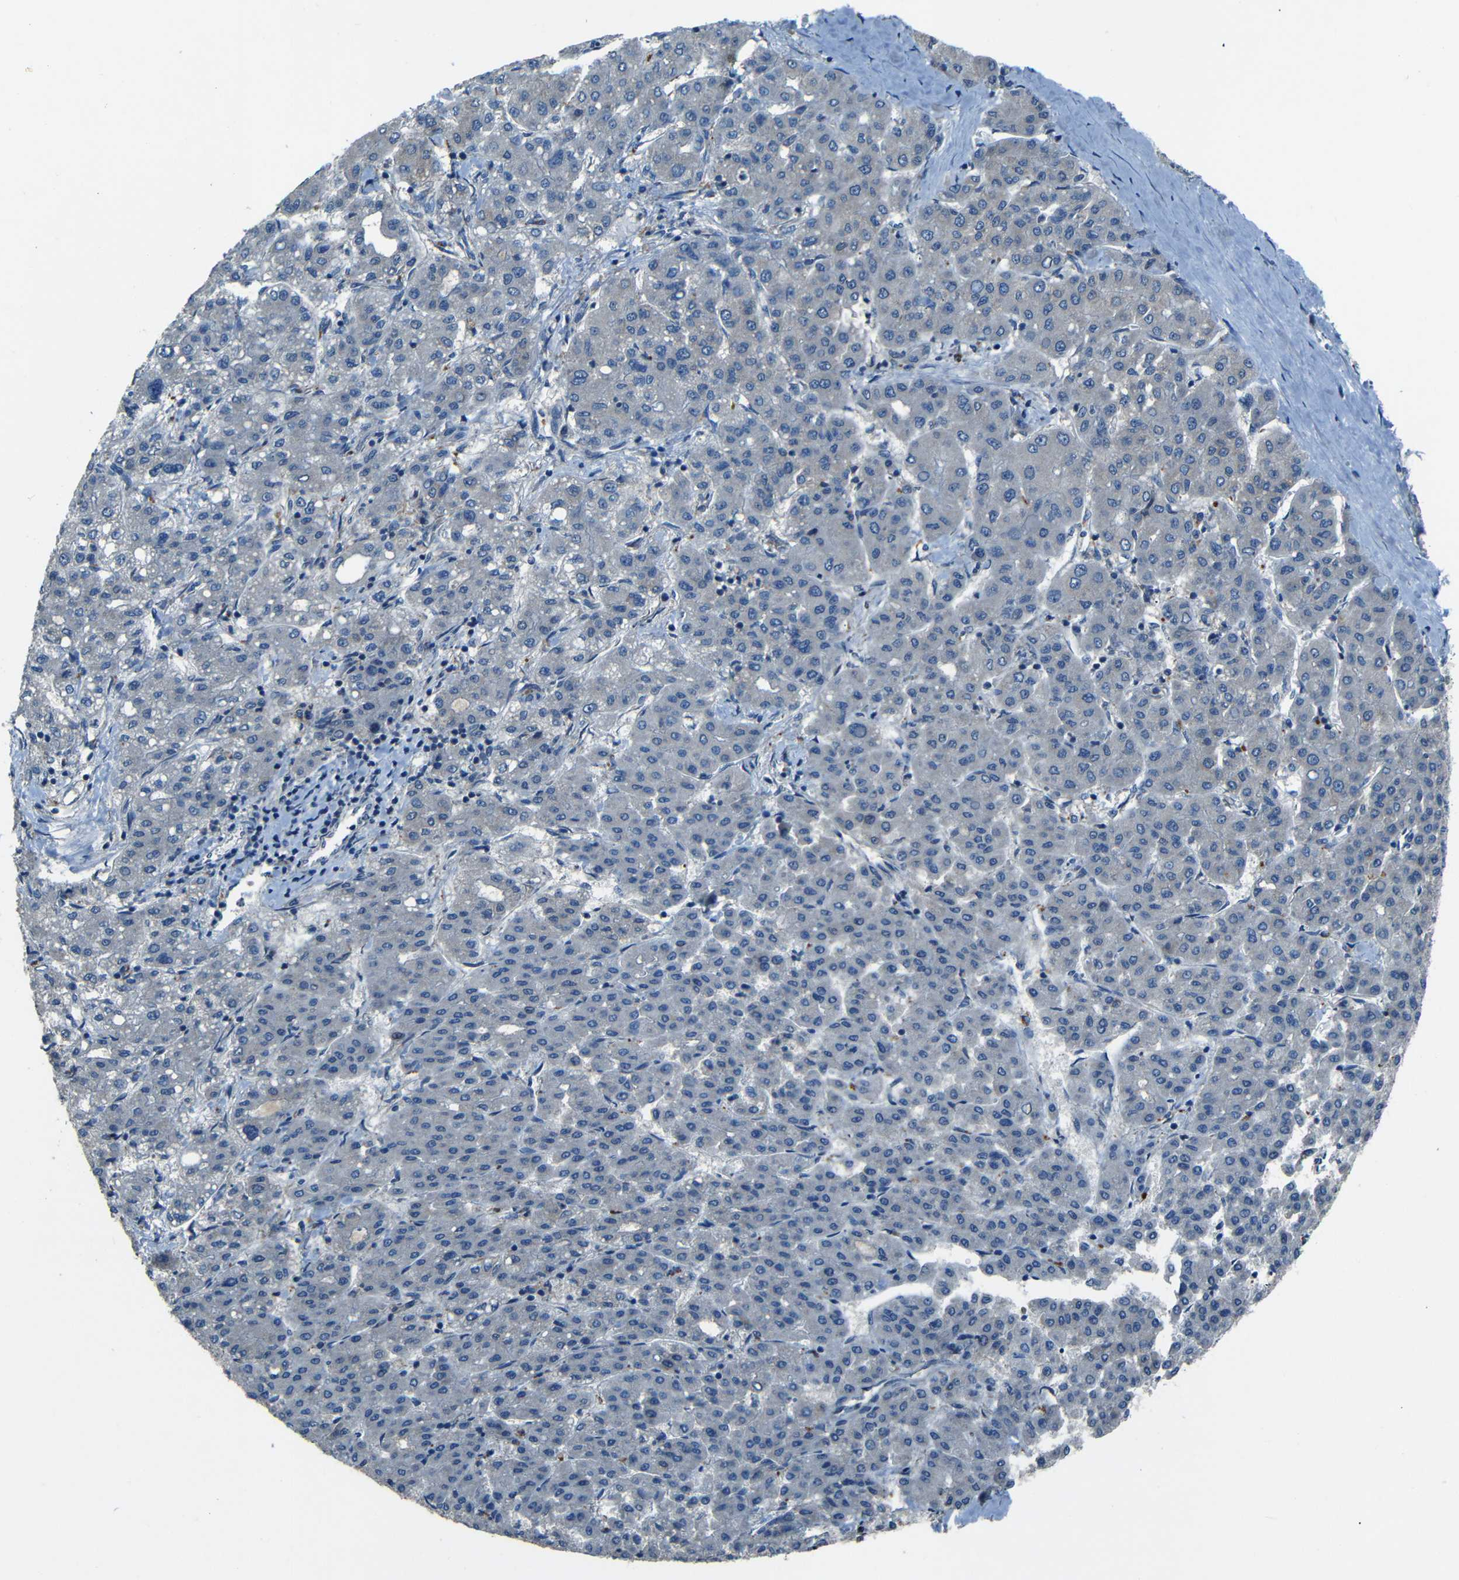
{"staining": {"intensity": "negative", "quantity": "none", "location": "none"}, "tissue": "liver cancer", "cell_type": "Tumor cells", "image_type": "cancer", "snomed": [{"axis": "morphology", "description": "Carcinoma, Hepatocellular, NOS"}, {"axis": "topography", "description": "Liver"}], "caption": "This micrograph is of liver hepatocellular carcinoma stained with IHC to label a protein in brown with the nuclei are counter-stained blue. There is no positivity in tumor cells. (Stains: DAB (3,3'-diaminobenzidine) immunohistochemistry with hematoxylin counter stain, Microscopy: brightfield microscopy at high magnification).", "gene": "SLA", "patient": {"sex": "male", "age": 65}}